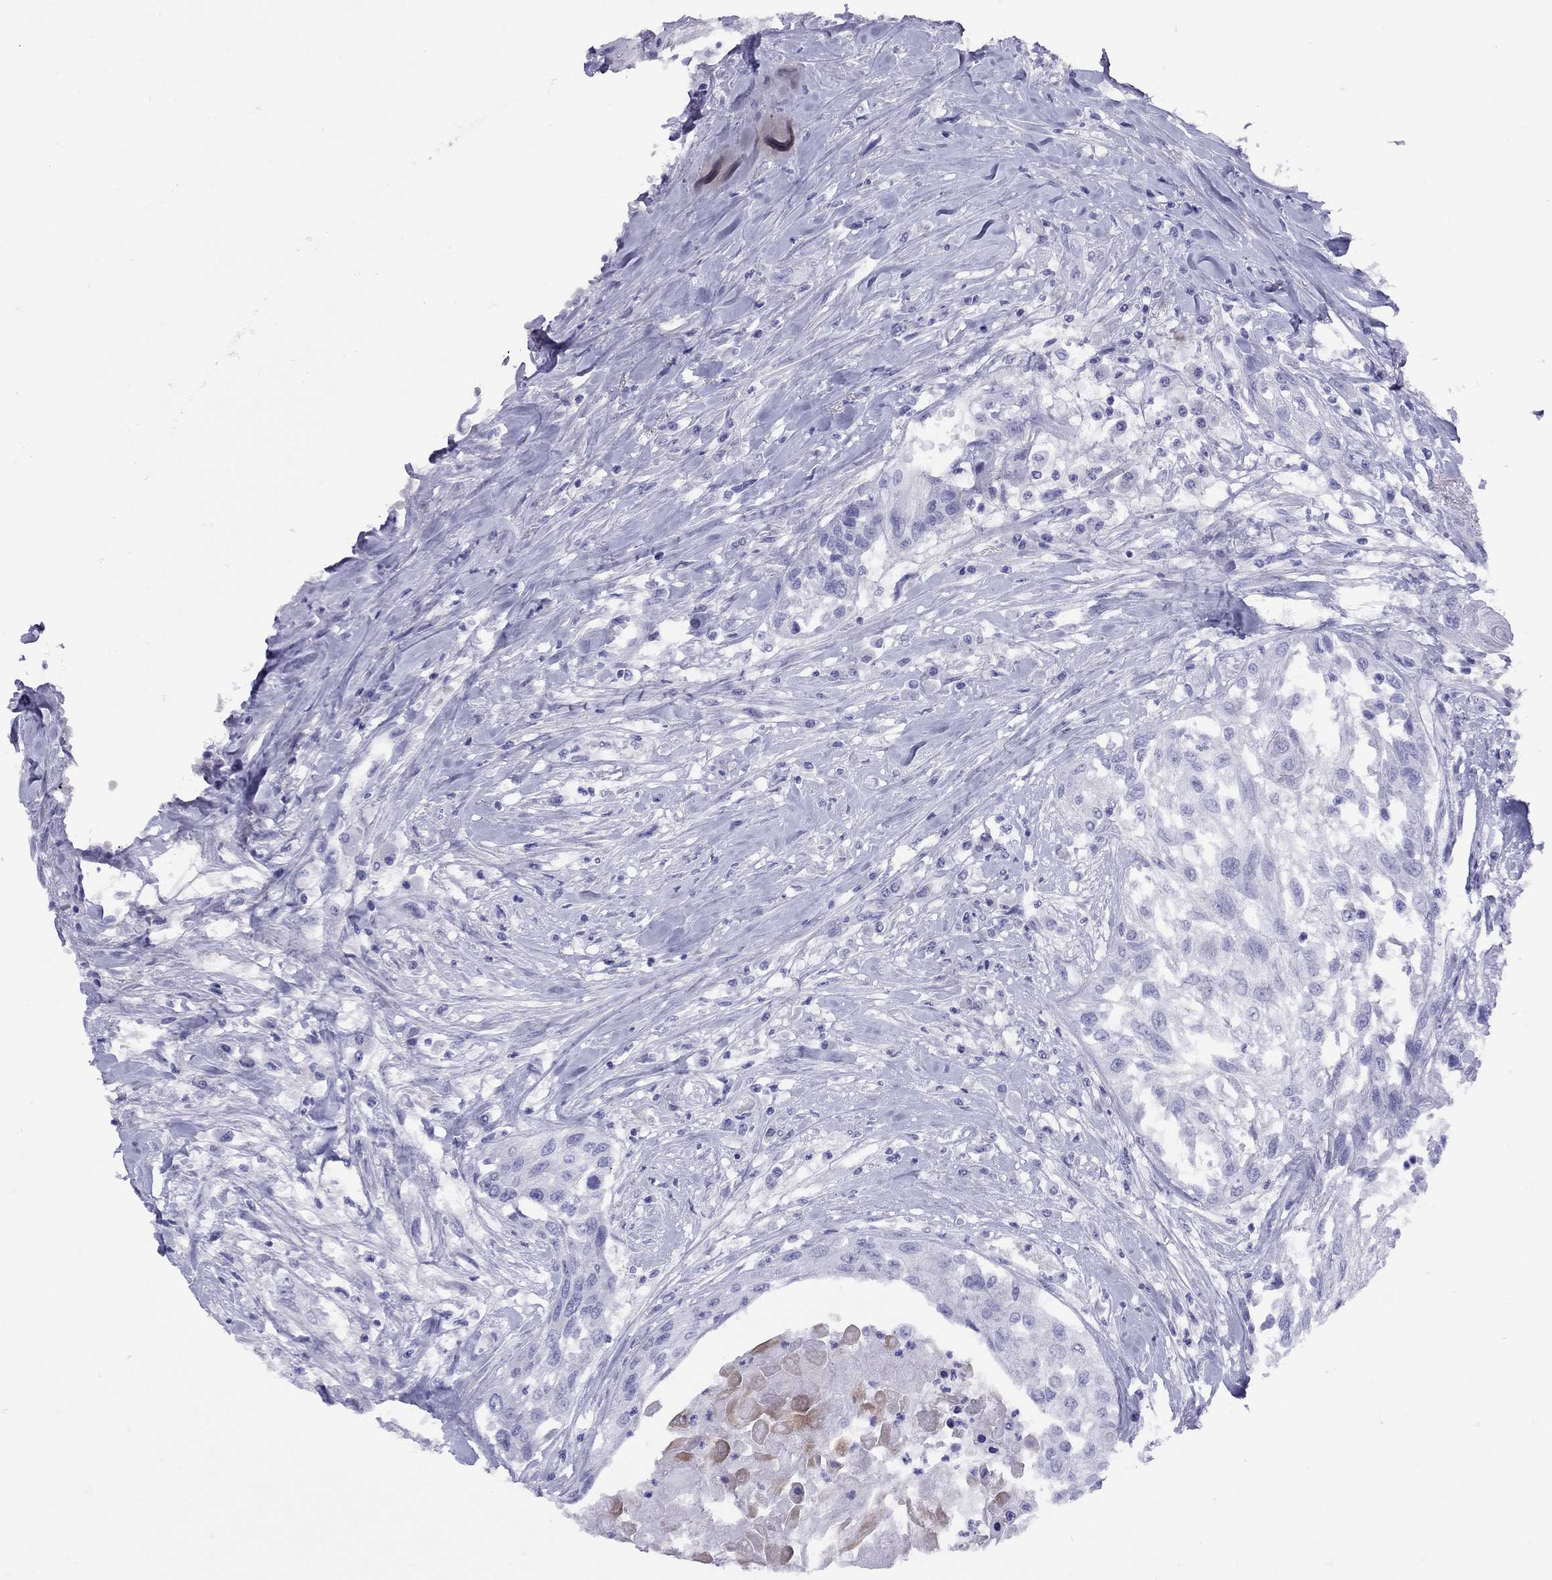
{"staining": {"intensity": "negative", "quantity": "none", "location": "none"}, "tissue": "head and neck cancer", "cell_type": "Tumor cells", "image_type": "cancer", "snomed": [{"axis": "morphology", "description": "Normal tissue, NOS"}, {"axis": "morphology", "description": "Squamous cell carcinoma, NOS"}, {"axis": "topography", "description": "Oral tissue"}, {"axis": "topography", "description": "Peripheral nerve tissue"}, {"axis": "topography", "description": "Head-Neck"}], "caption": "DAB (3,3'-diaminobenzidine) immunohistochemical staining of human squamous cell carcinoma (head and neck) demonstrates no significant staining in tumor cells.", "gene": "GRIA2", "patient": {"sex": "female", "age": 59}}